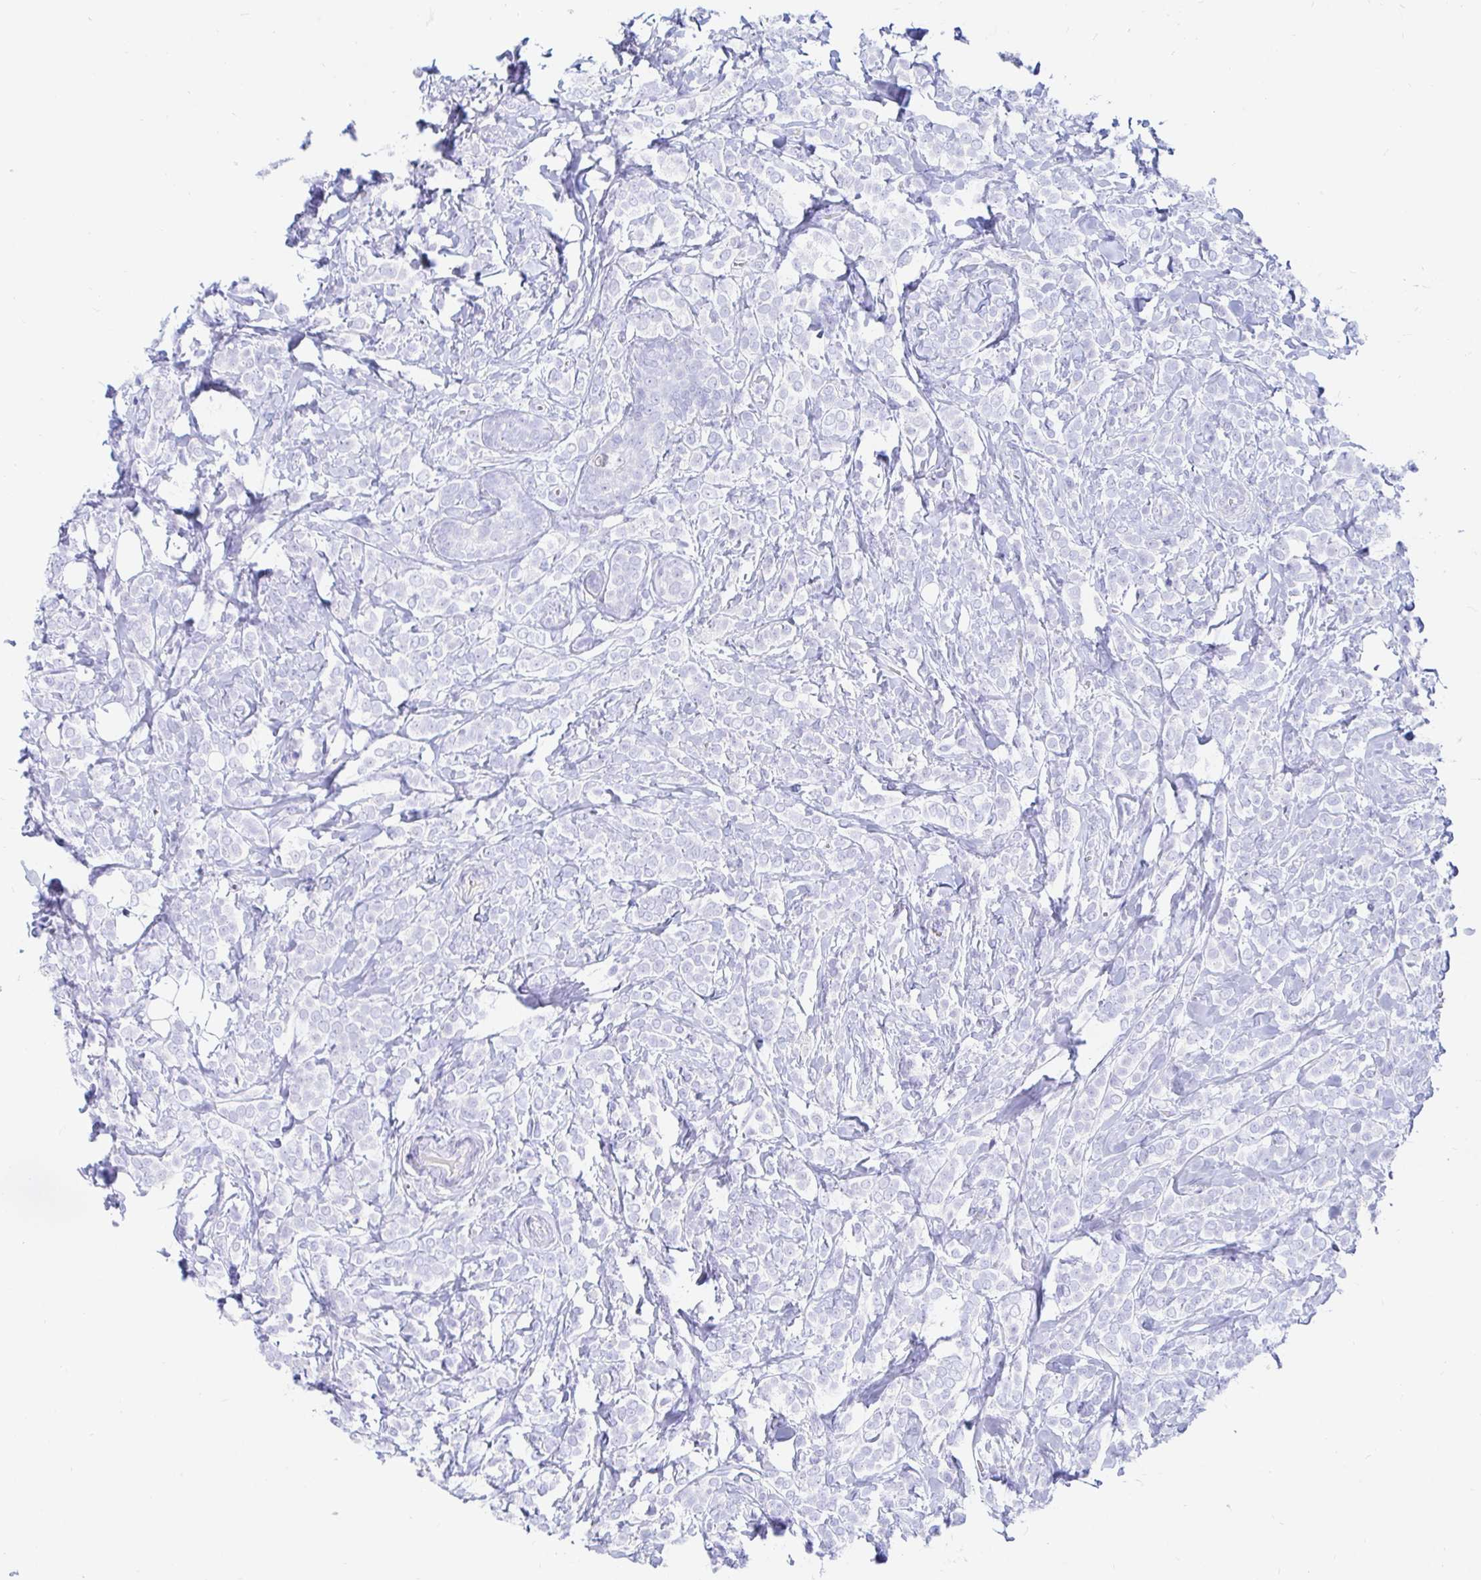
{"staining": {"intensity": "negative", "quantity": "none", "location": "none"}, "tissue": "breast cancer", "cell_type": "Tumor cells", "image_type": "cancer", "snomed": [{"axis": "morphology", "description": "Lobular carcinoma"}, {"axis": "topography", "description": "Breast"}], "caption": "Protein analysis of breast cancer (lobular carcinoma) shows no significant expression in tumor cells.", "gene": "NR2E1", "patient": {"sex": "female", "age": 49}}